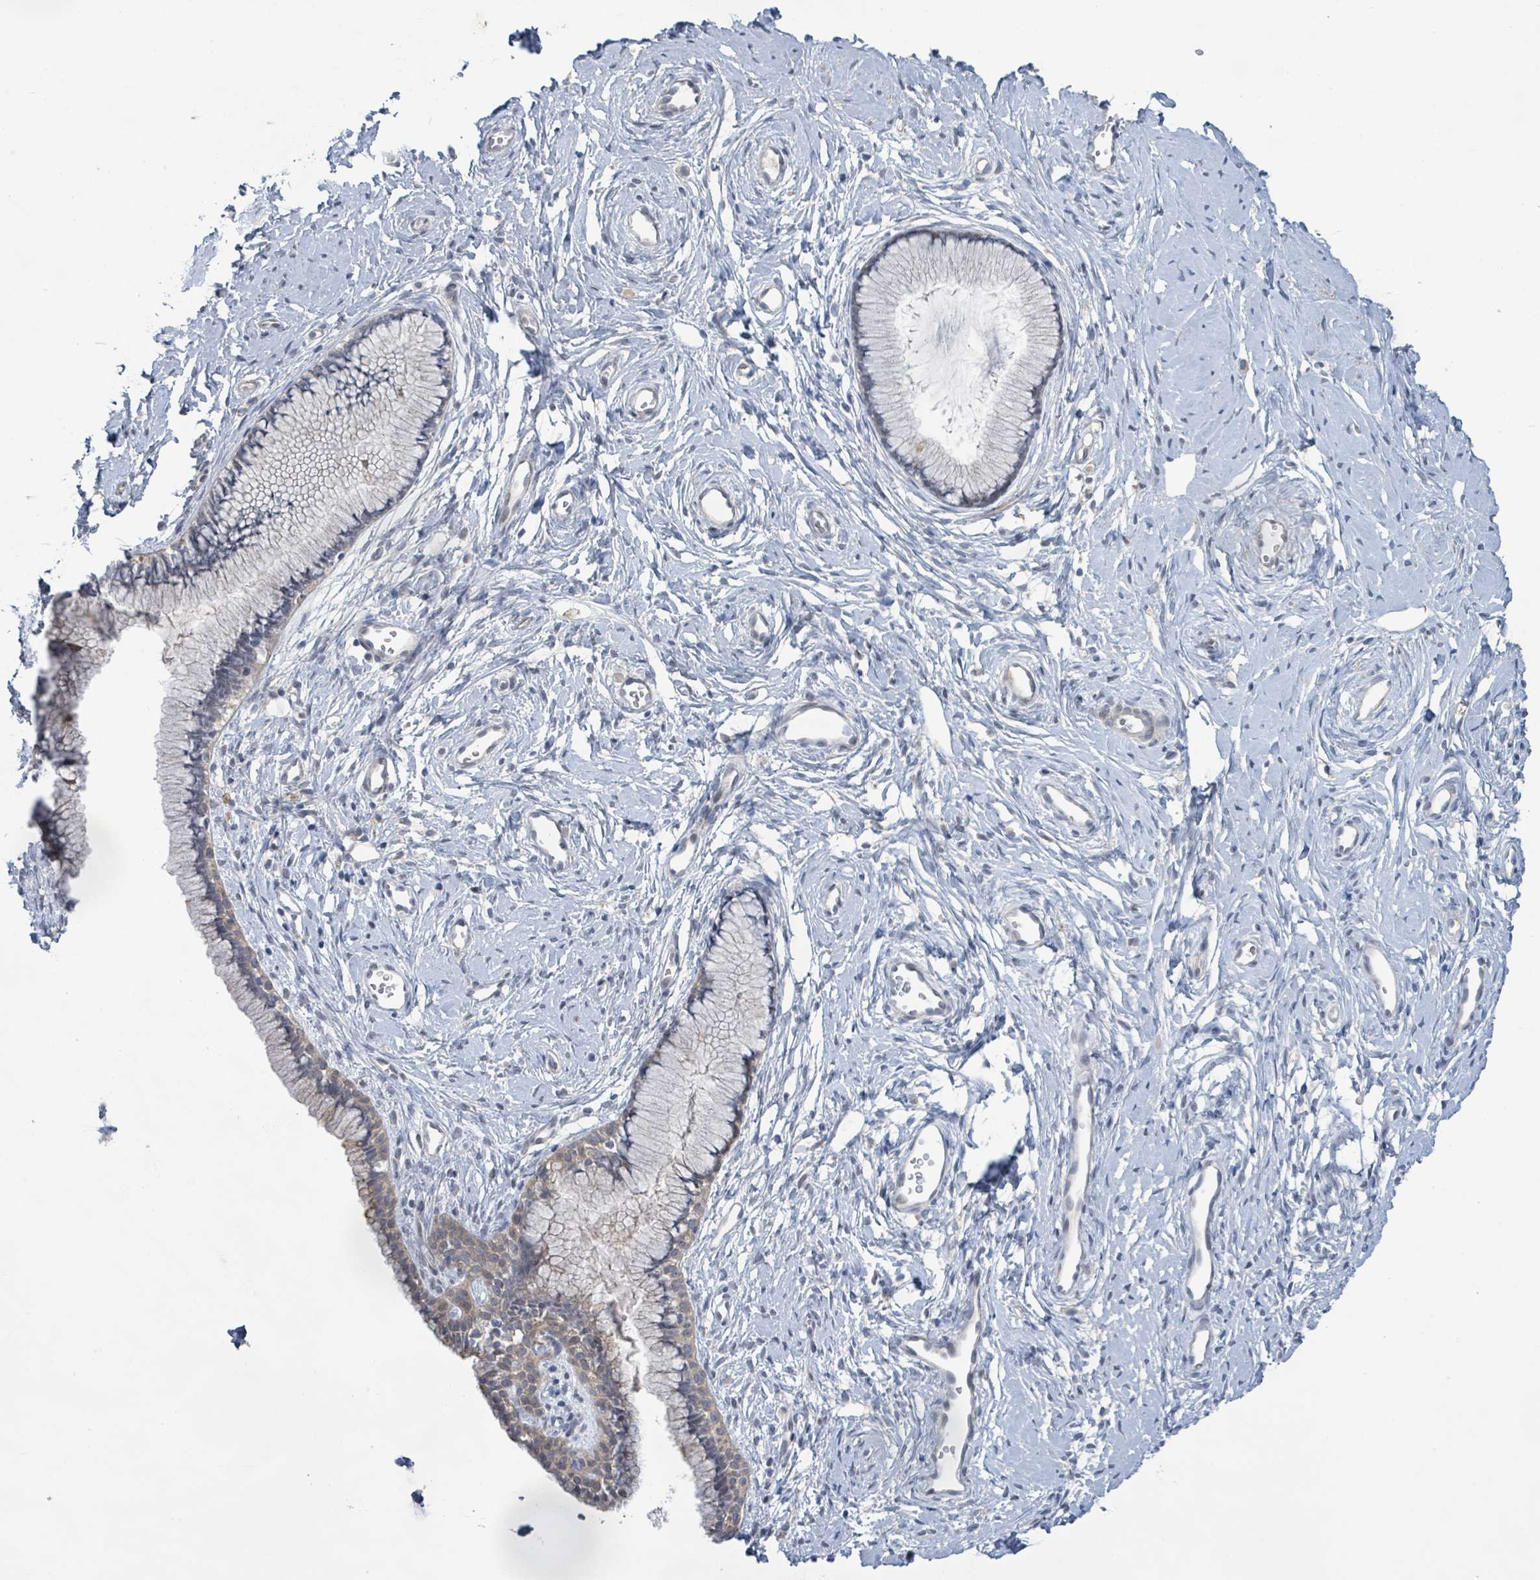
{"staining": {"intensity": "weak", "quantity": "25%-75%", "location": "cytoplasmic/membranous"}, "tissue": "cervix", "cell_type": "Glandular cells", "image_type": "normal", "snomed": [{"axis": "morphology", "description": "Normal tissue, NOS"}, {"axis": "topography", "description": "Cervix"}], "caption": "A high-resolution photomicrograph shows immunohistochemistry (IHC) staining of benign cervix, which displays weak cytoplasmic/membranous positivity in about 25%-75% of glandular cells.", "gene": "SLIT3", "patient": {"sex": "female", "age": 40}}